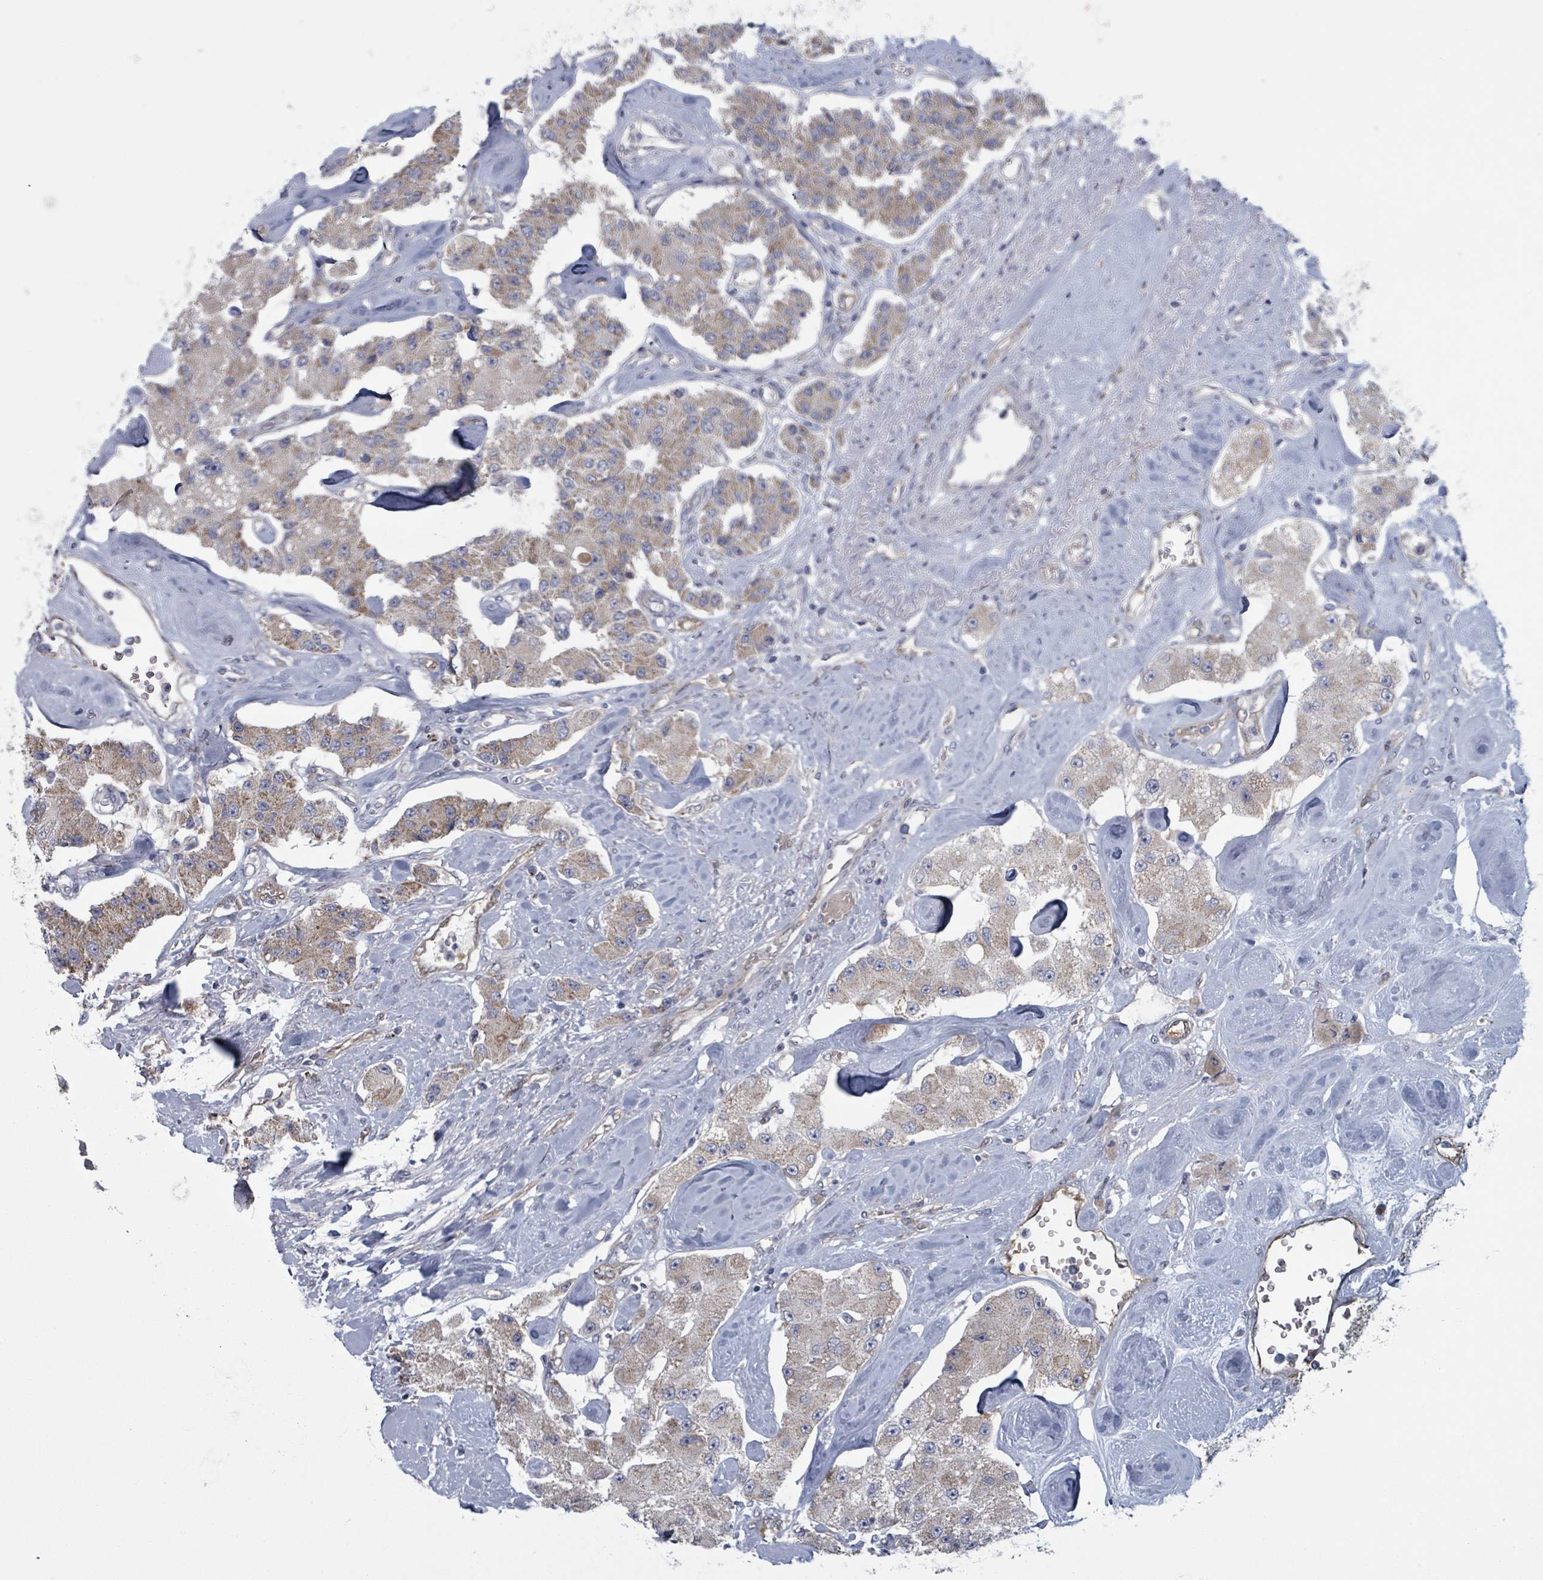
{"staining": {"intensity": "weak", "quantity": ">75%", "location": "cytoplasmic/membranous"}, "tissue": "carcinoid", "cell_type": "Tumor cells", "image_type": "cancer", "snomed": [{"axis": "morphology", "description": "Carcinoid, malignant, NOS"}, {"axis": "topography", "description": "Pancreas"}], "caption": "The micrograph exhibits immunohistochemical staining of carcinoid (malignant). There is weak cytoplasmic/membranous staining is appreciated in about >75% of tumor cells.", "gene": "FKBP1A", "patient": {"sex": "male", "age": 41}}